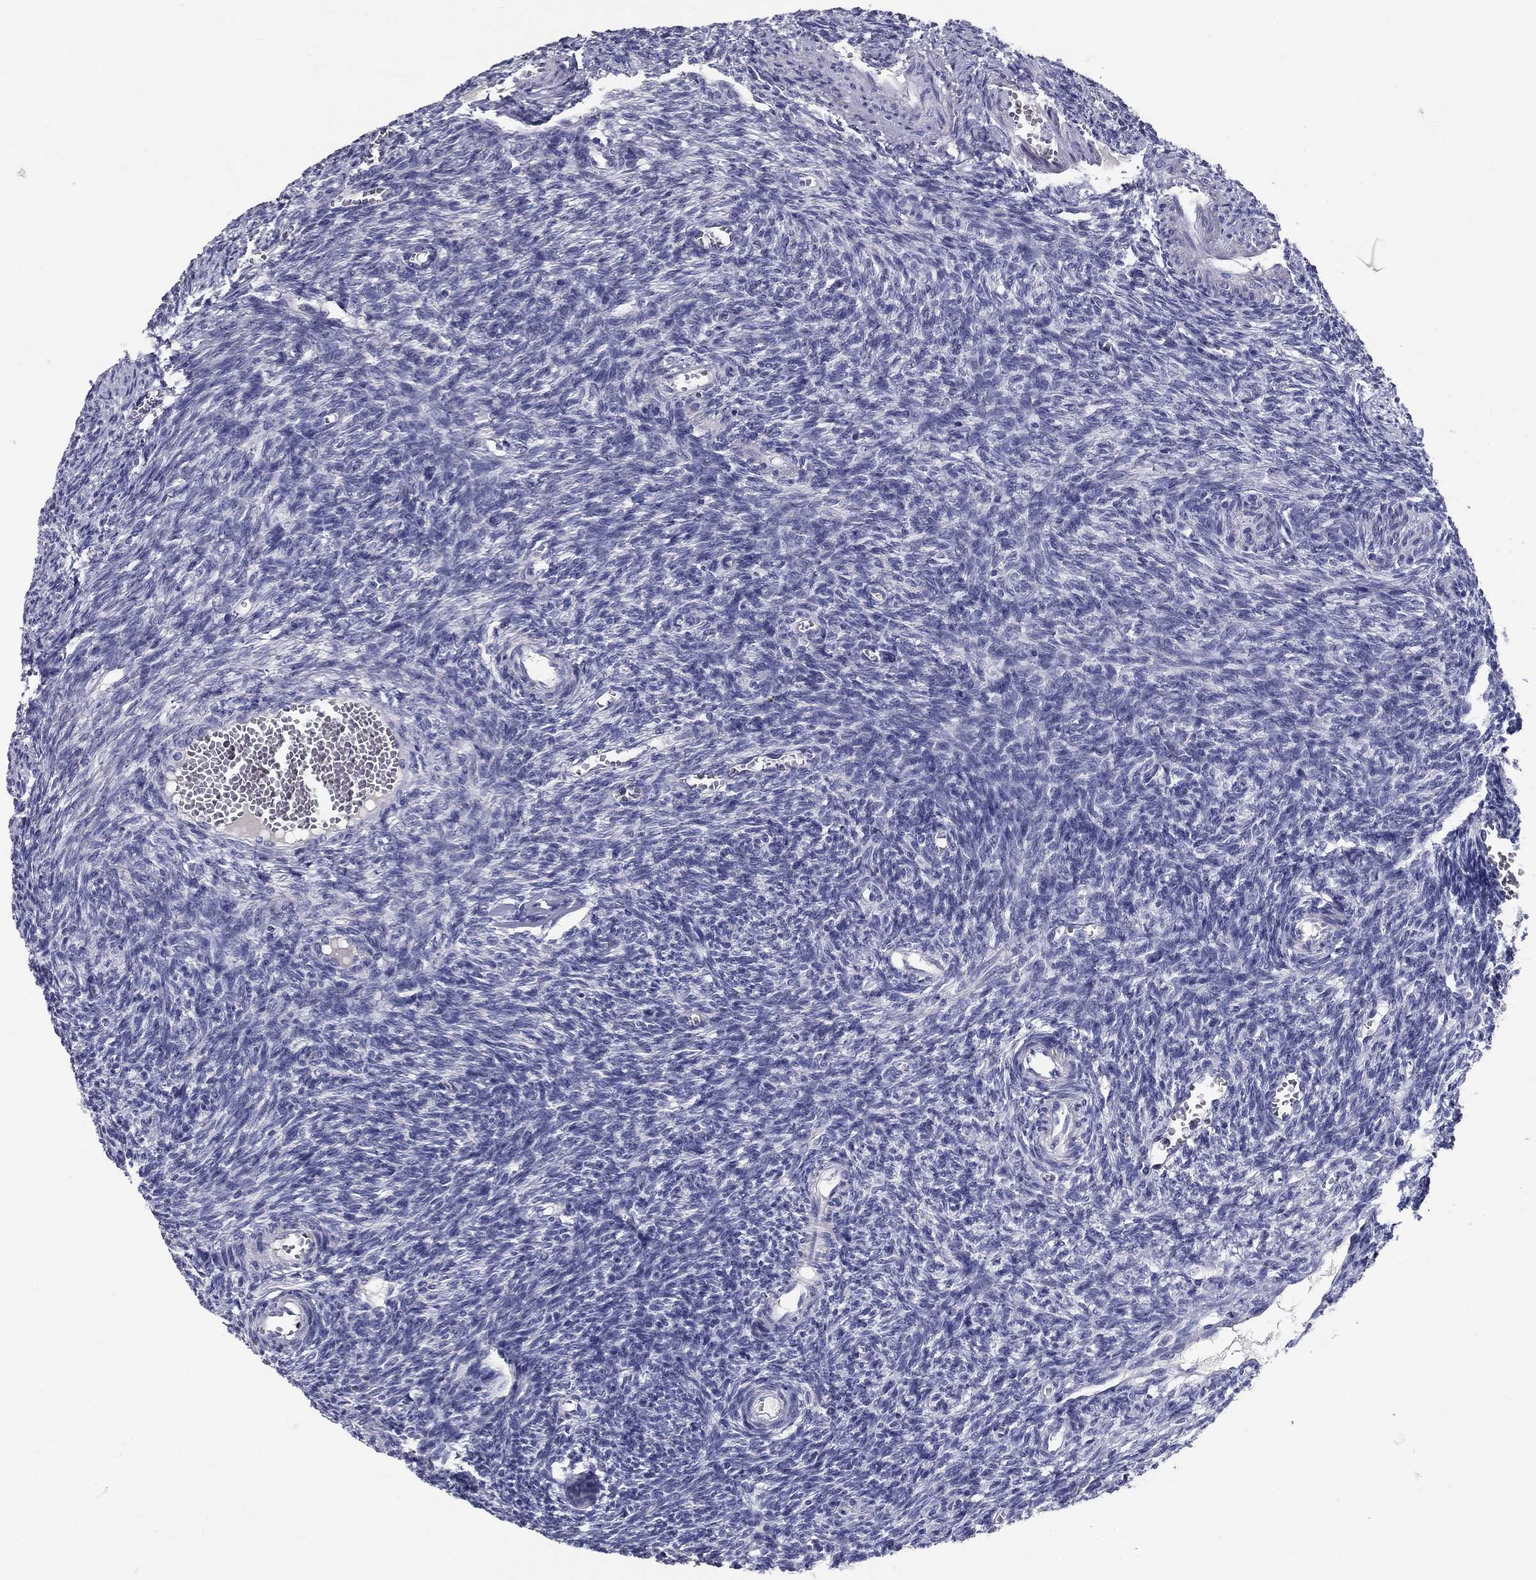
{"staining": {"intensity": "negative", "quantity": "none", "location": "none"}, "tissue": "ovary", "cell_type": "Ovarian stroma cells", "image_type": "normal", "snomed": [{"axis": "morphology", "description": "Normal tissue, NOS"}, {"axis": "topography", "description": "Ovary"}], "caption": "A high-resolution histopathology image shows IHC staining of unremarkable ovary, which exhibits no significant positivity in ovarian stroma cells. Brightfield microscopy of immunohistochemistry stained with DAB (3,3'-diaminobenzidine) (brown) and hematoxylin (blue), captured at high magnification.", "gene": "POMC", "patient": {"sex": "female", "age": 27}}